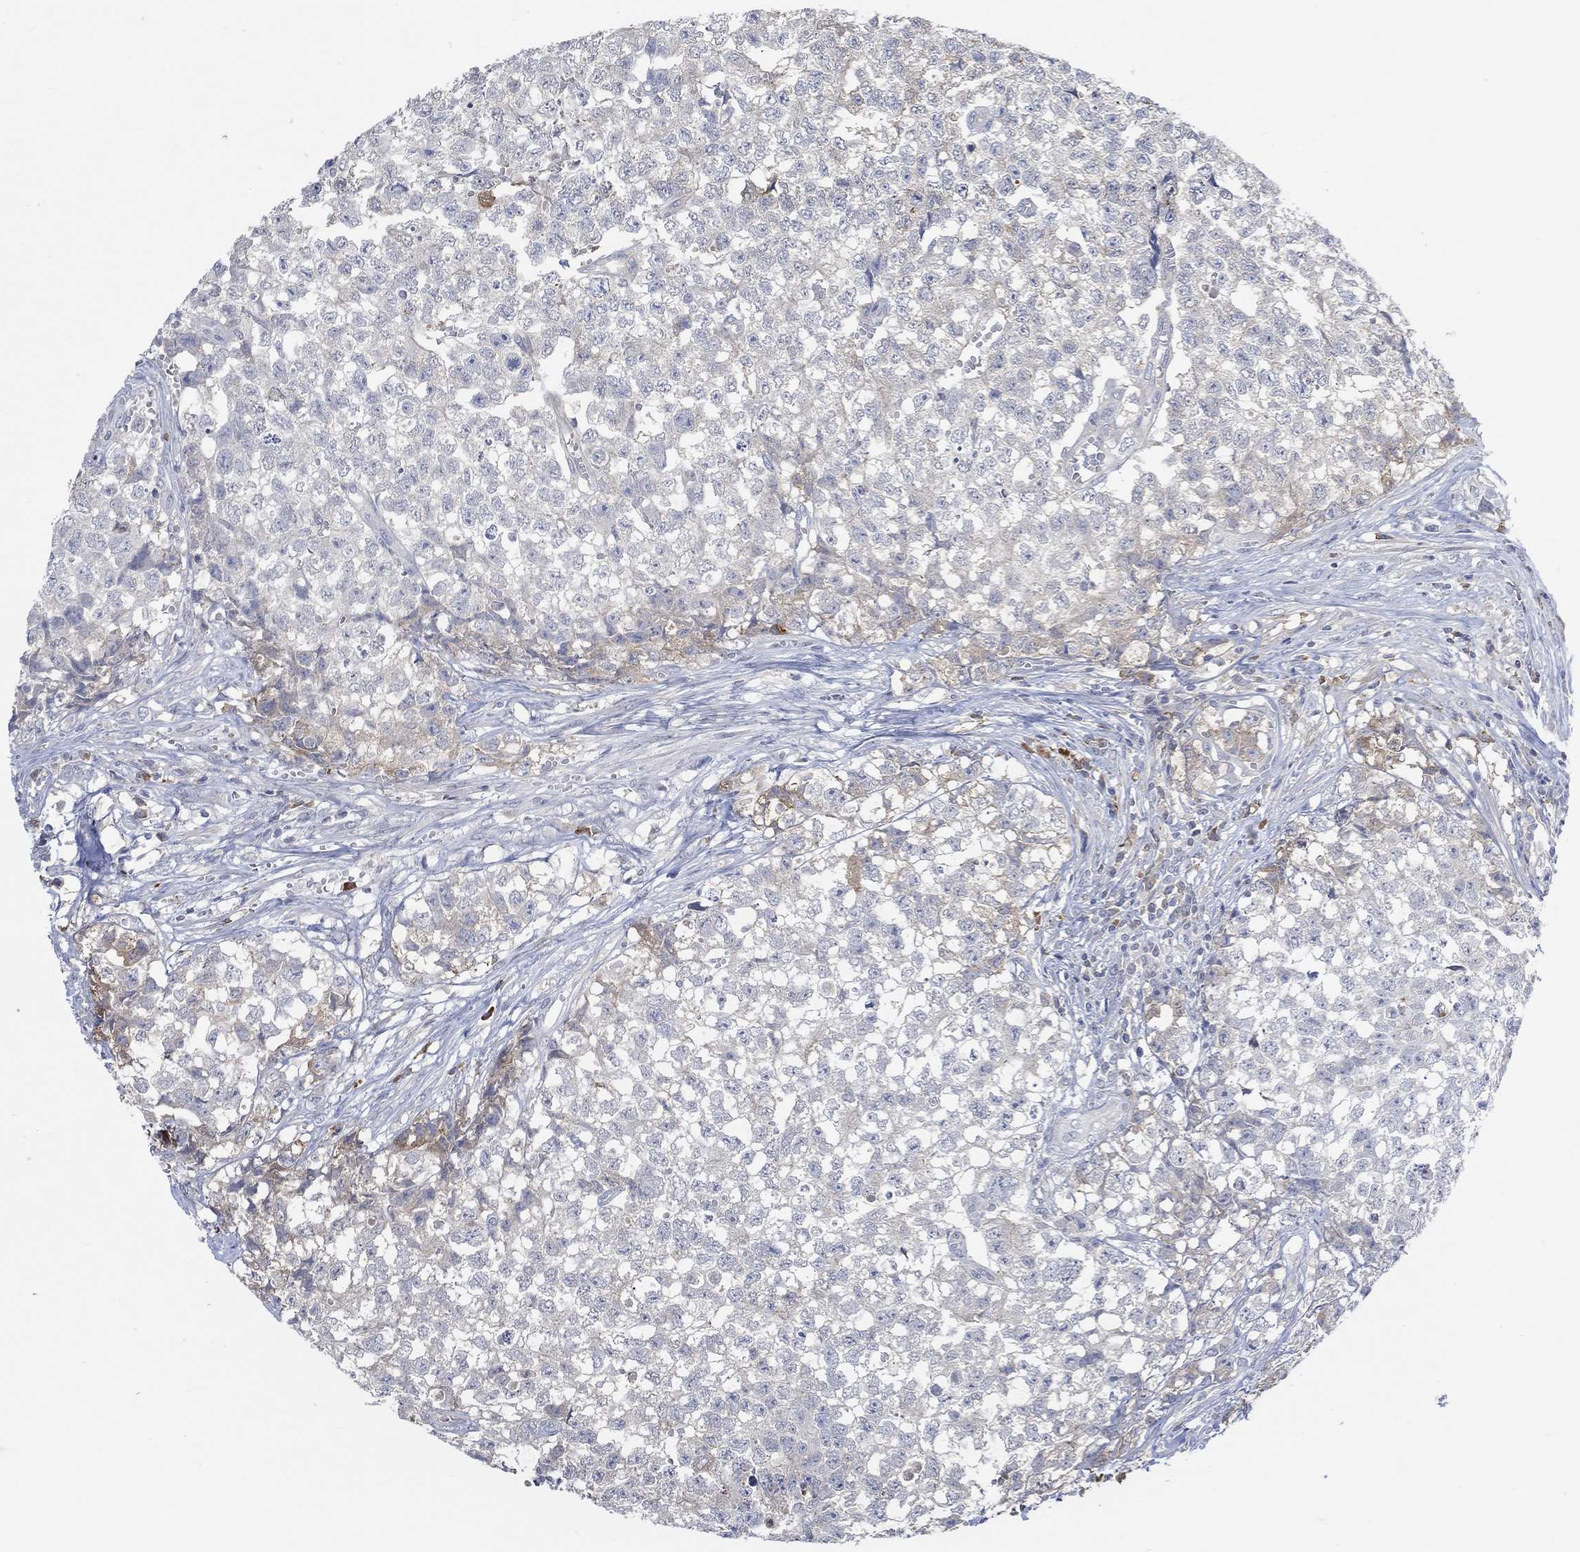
{"staining": {"intensity": "weak", "quantity": "<25%", "location": "cytoplasmic/membranous"}, "tissue": "testis cancer", "cell_type": "Tumor cells", "image_type": "cancer", "snomed": [{"axis": "morphology", "description": "Seminoma, NOS"}, {"axis": "morphology", "description": "Carcinoma, Embryonal, NOS"}, {"axis": "topography", "description": "Testis"}], "caption": "IHC histopathology image of human embryonal carcinoma (testis) stained for a protein (brown), which shows no positivity in tumor cells.", "gene": "MSTN", "patient": {"sex": "male", "age": 22}}